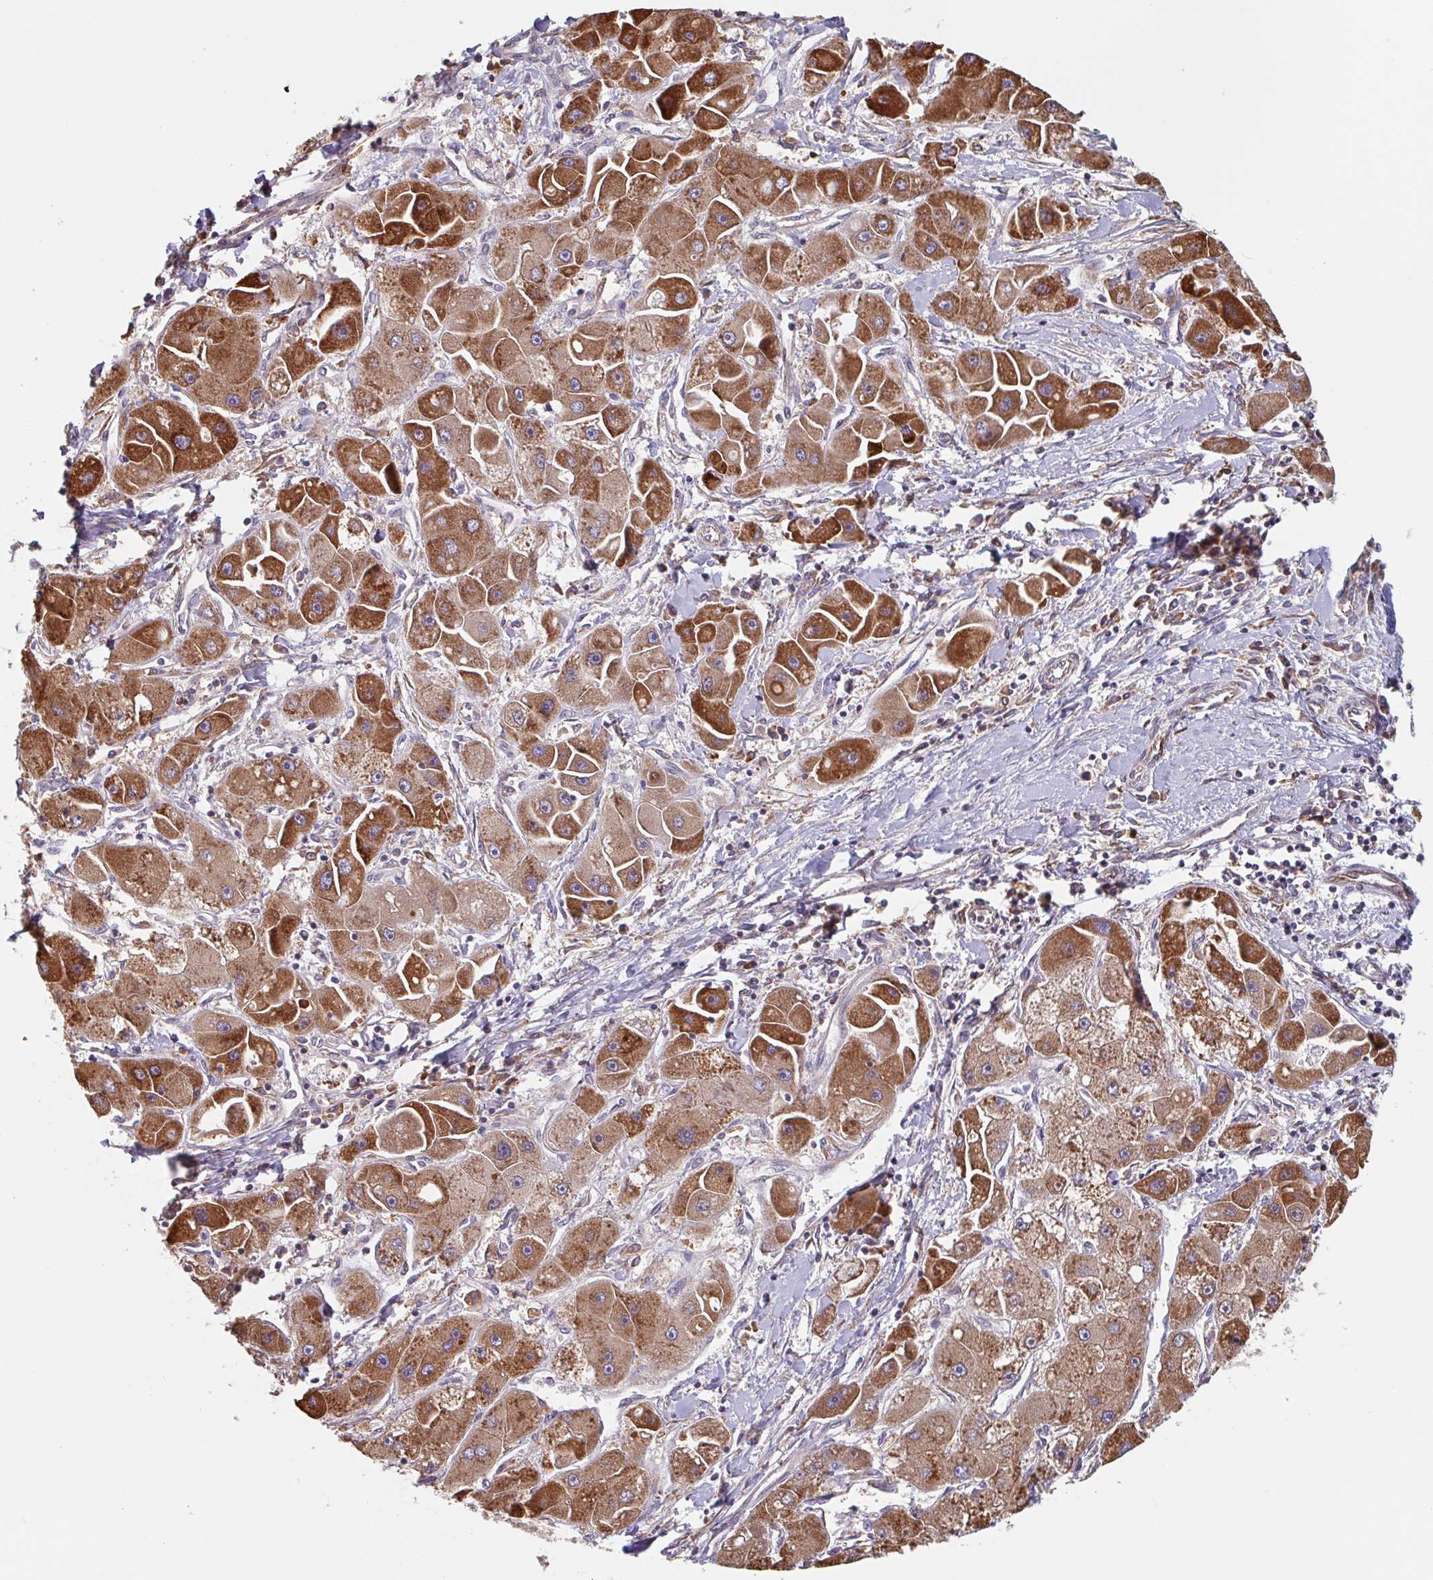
{"staining": {"intensity": "strong", "quantity": ">75%", "location": "cytoplasmic/membranous"}, "tissue": "liver cancer", "cell_type": "Tumor cells", "image_type": "cancer", "snomed": [{"axis": "morphology", "description": "Carcinoma, Hepatocellular, NOS"}, {"axis": "topography", "description": "Liver"}], "caption": "Brown immunohistochemical staining in liver cancer (hepatocellular carcinoma) reveals strong cytoplasmic/membranous expression in approximately >75% of tumor cells.", "gene": "NUB1", "patient": {"sex": "male", "age": 24}}